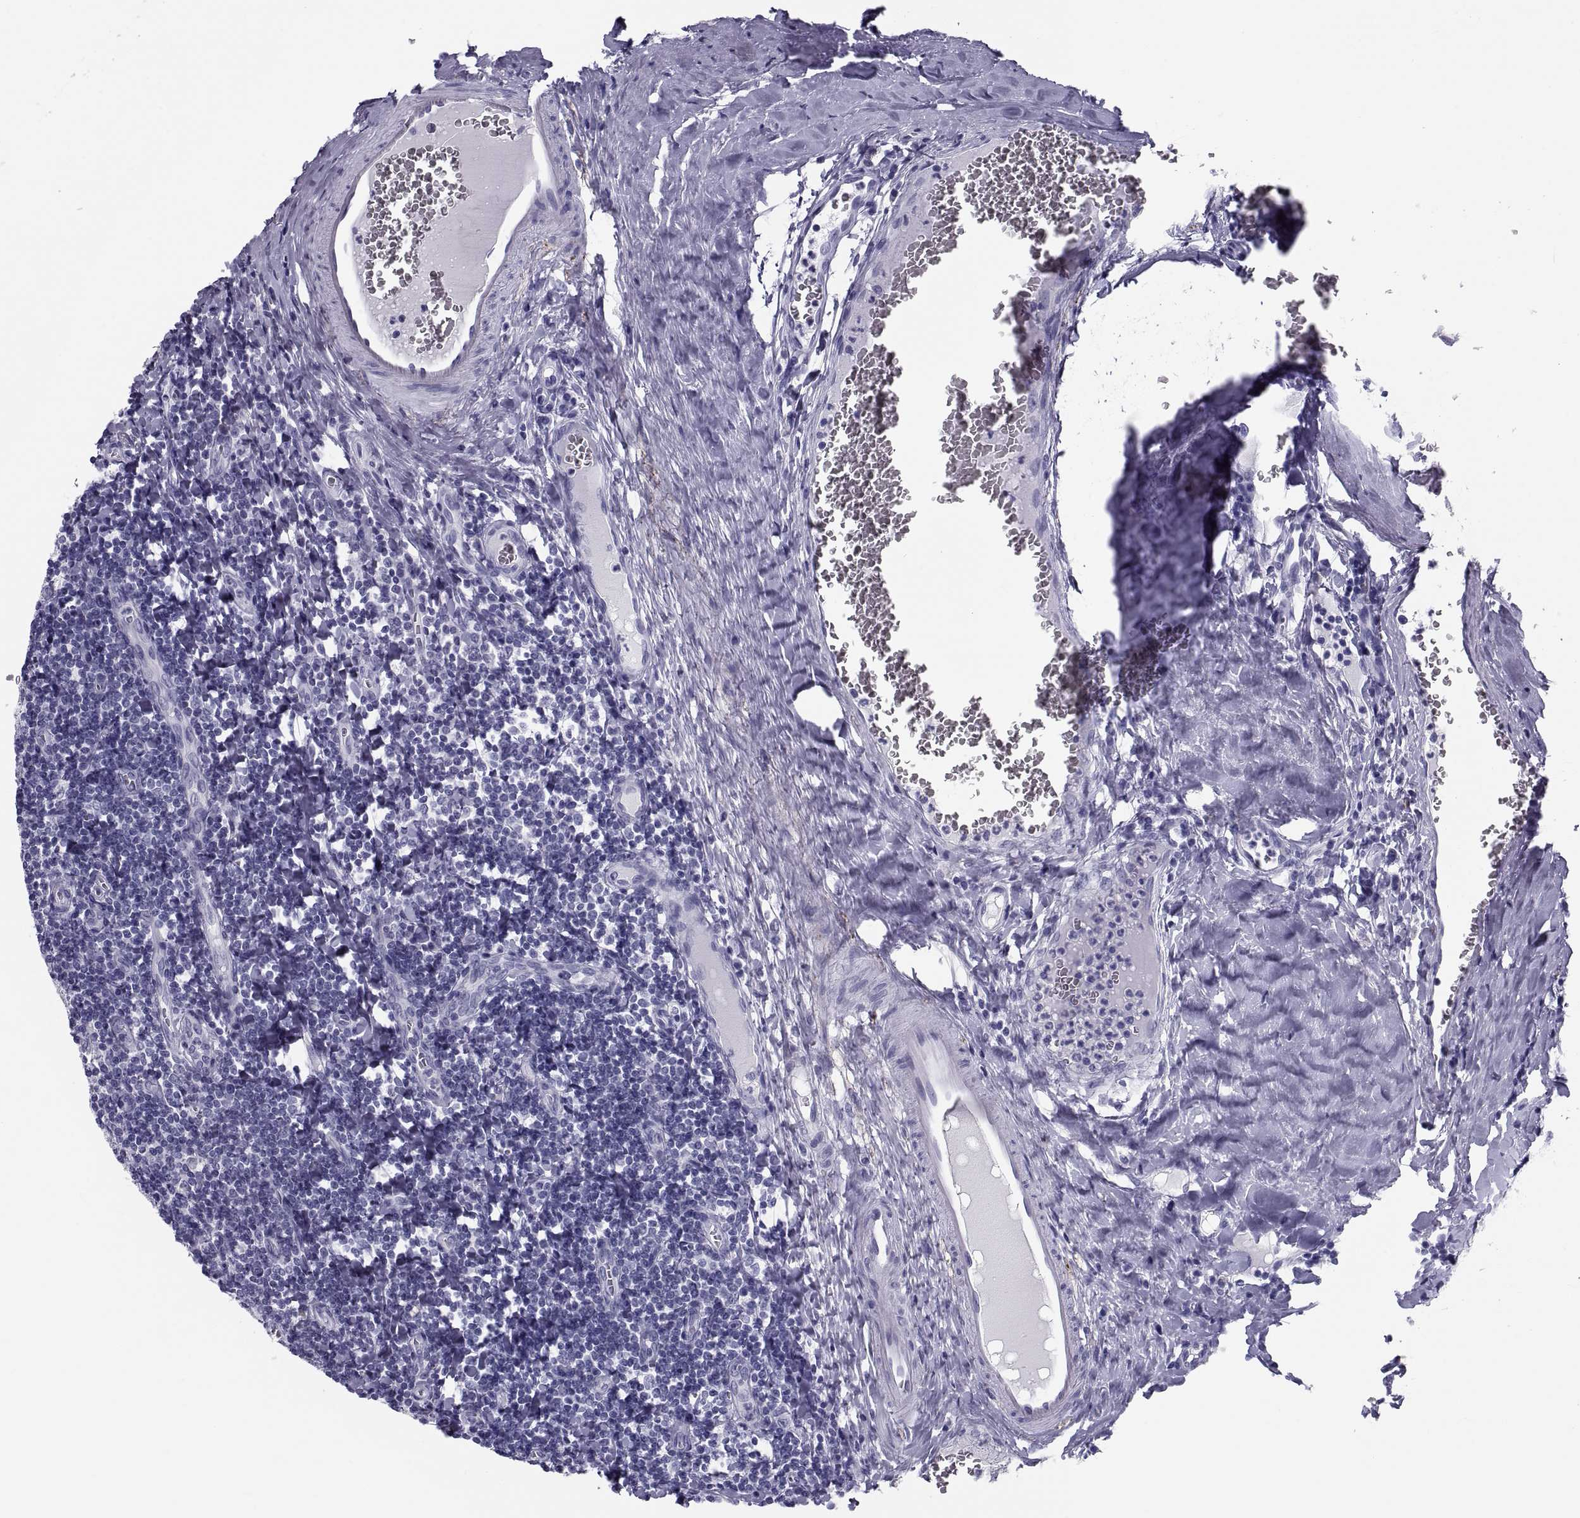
{"staining": {"intensity": "negative", "quantity": "none", "location": "none"}, "tissue": "tonsil", "cell_type": "Germinal center cells", "image_type": "normal", "snomed": [{"axis": "morphology", "description": "Normal tissue, NOS"}, {"axis": "morphology", "description": "Inflammation, NOS"}, {"axis": "topography", "description": "Tonsil"}], "caption": "Immunohistochemistry (IHC) of benign tonsil reveals no staining in germinal center cells. (Stains: DAB (3,3'-diaminobenzidine) IHC with hematoxylin counter stain, Microscopy: brightfield microscopy at high magnification).", "gene": "DEFB129", "patient": {"sex": "female", "age": 31}}